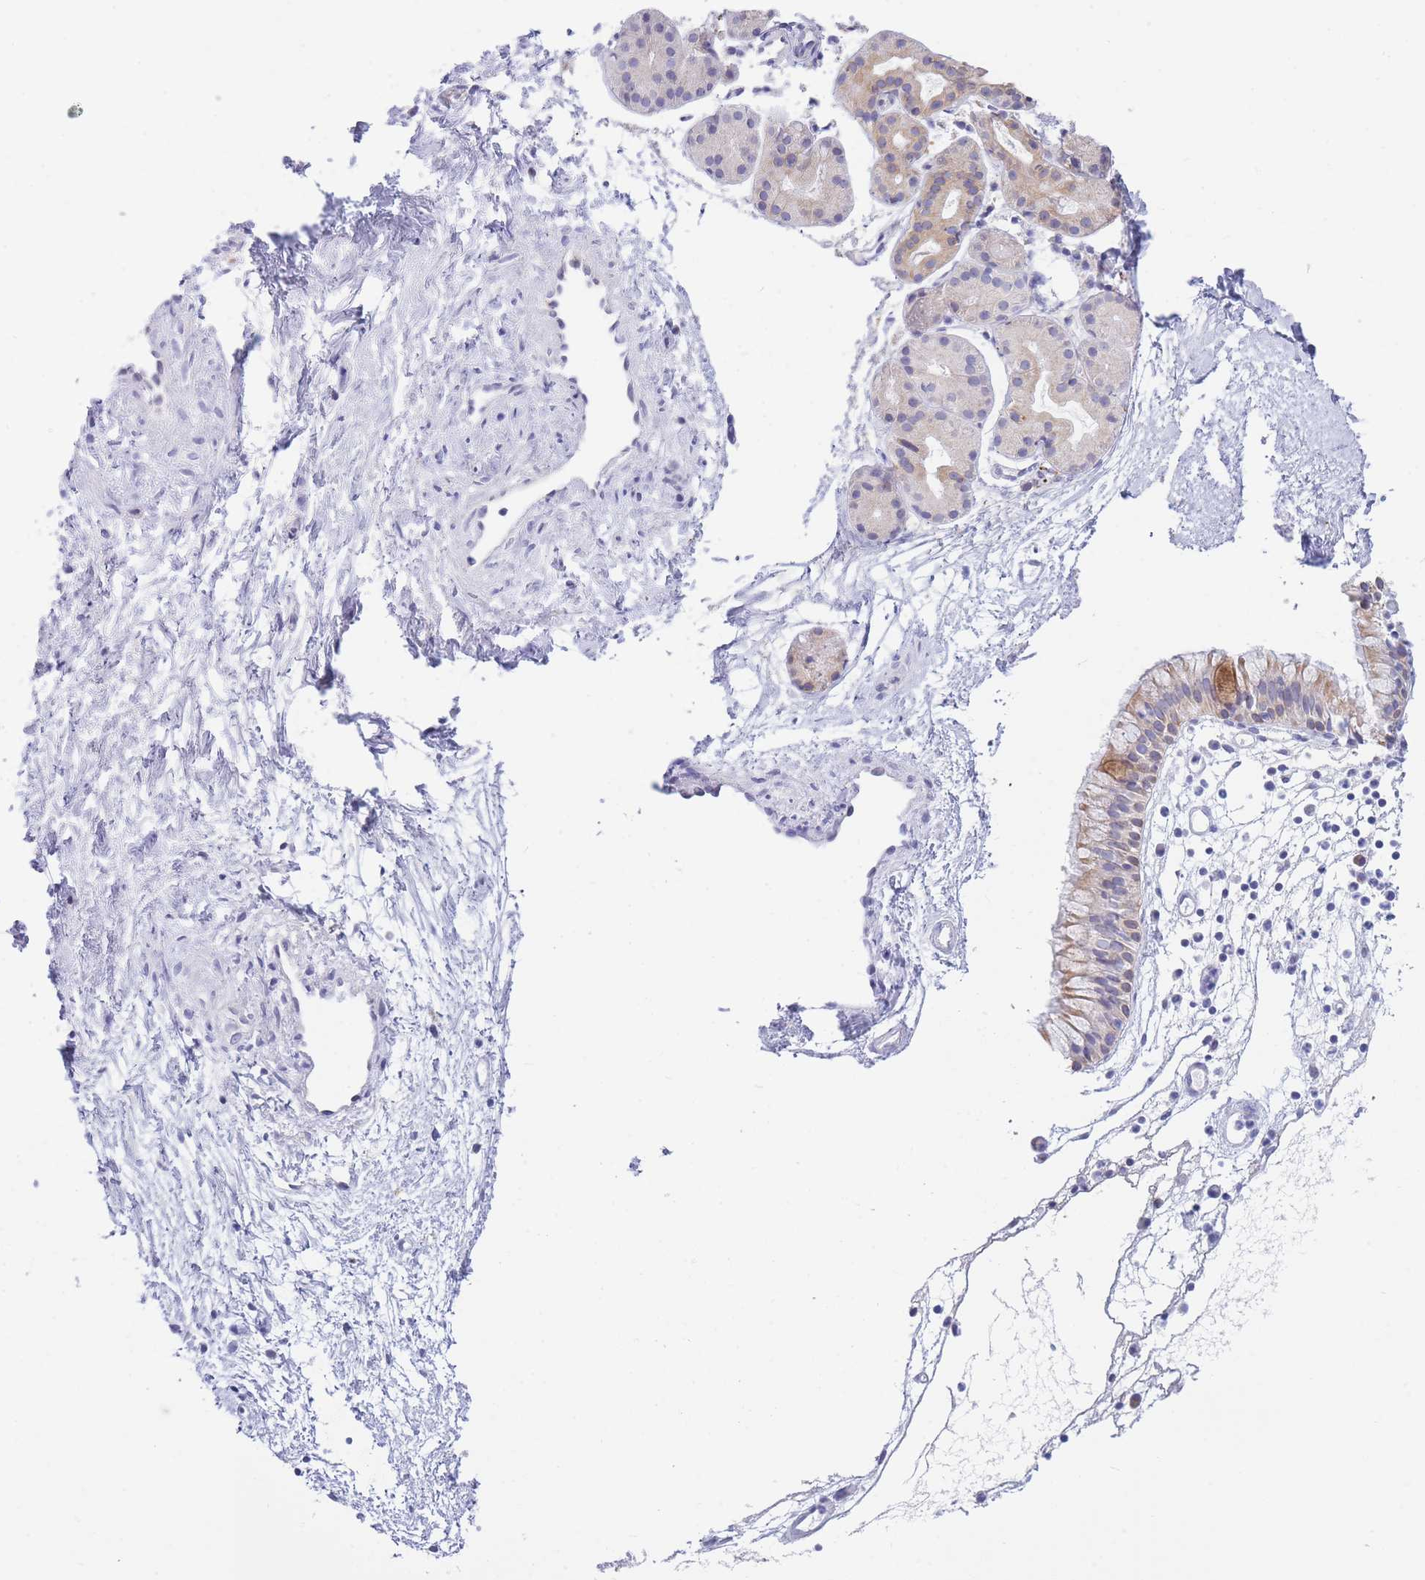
{"staining": {"intensity": "moderate", "quantity": "<25%", "location": "cytoplasmic/membranous"}, "tissue": "nasopharynx", "cell_type": "Respiratory epithelial cells", "image_type": "normal", "snomed": [{"axis": "morphology", "description": "Normal tissue, NOS"}, {"axis": "topography", "description": "Nasopharynx"}], "caption": "IHC of normal nasopharynx displays low levels of moderate cytoplasmic/membranous positivity in about <25% of respiratory epithelial cells. The staining was performed using DAB (3,3'-diaminobenzidine), with brown indicating positive protein expression. Nuclei are stained blue with hematoxylin.", "gene": "NANP", "patient": {"sex": "male", "age": 82}}